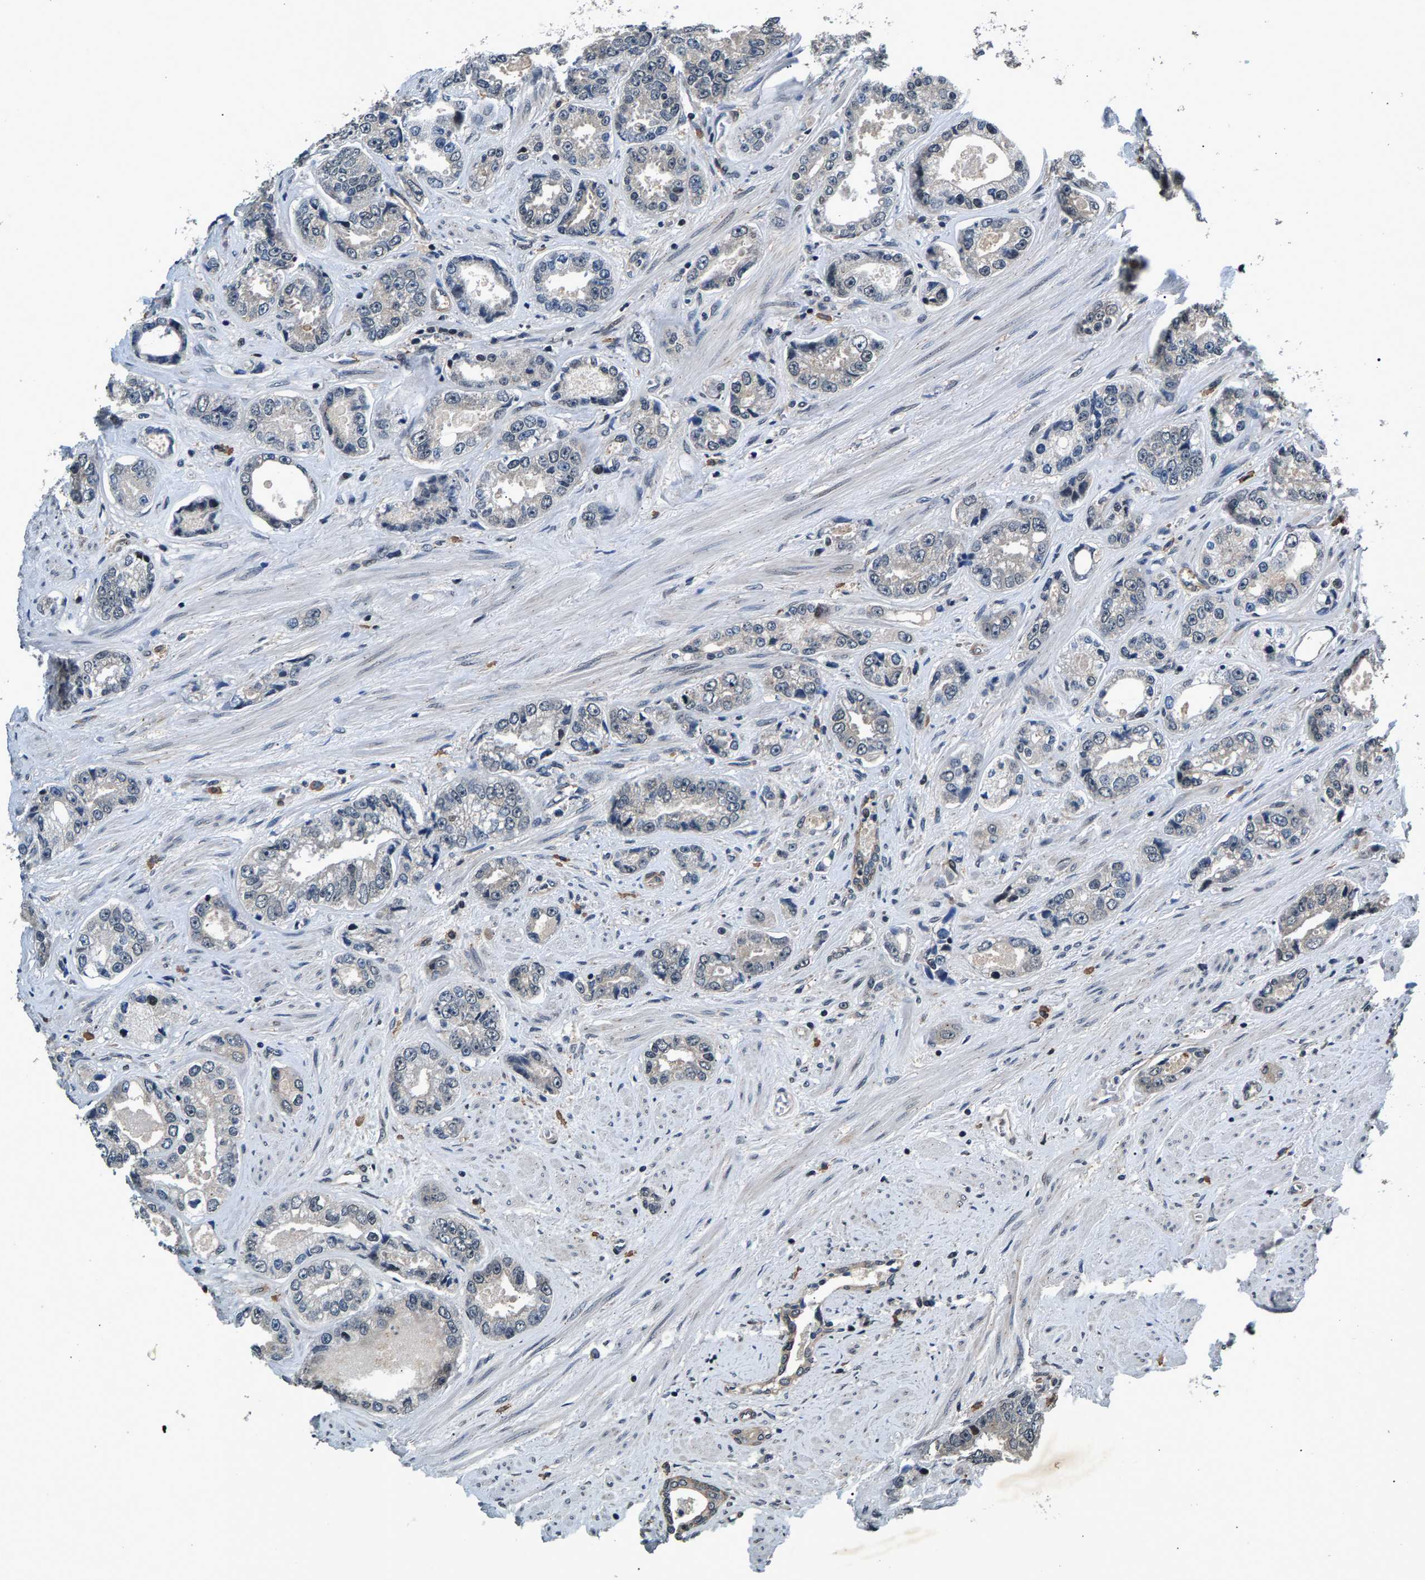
{"staining": {"intensity": "negative", "quantity": "none", "location": "none"}, "tissue": "prostate cancer", "cell_type": "Tumor cells", "image_type": "cancer", "snomed": [{"axis": "morphology", "description": "Adenocarcinoma, High grade"}, {"axis": "topography", "description": "Prostate"}], "caption": "DAB immunohistochemical staining of adenocarcinoma (high-grade) (prostate) displays no significant expression in tumor cells. (Stains: DAB (3,3'-diaminobenzidine) immunohistochemistry with hematoxylin counter stain, Microscopy: brightfield microscopy at high magnification).", "gene": "RBM33", "patient": {"sex": "male", "age": 61}}